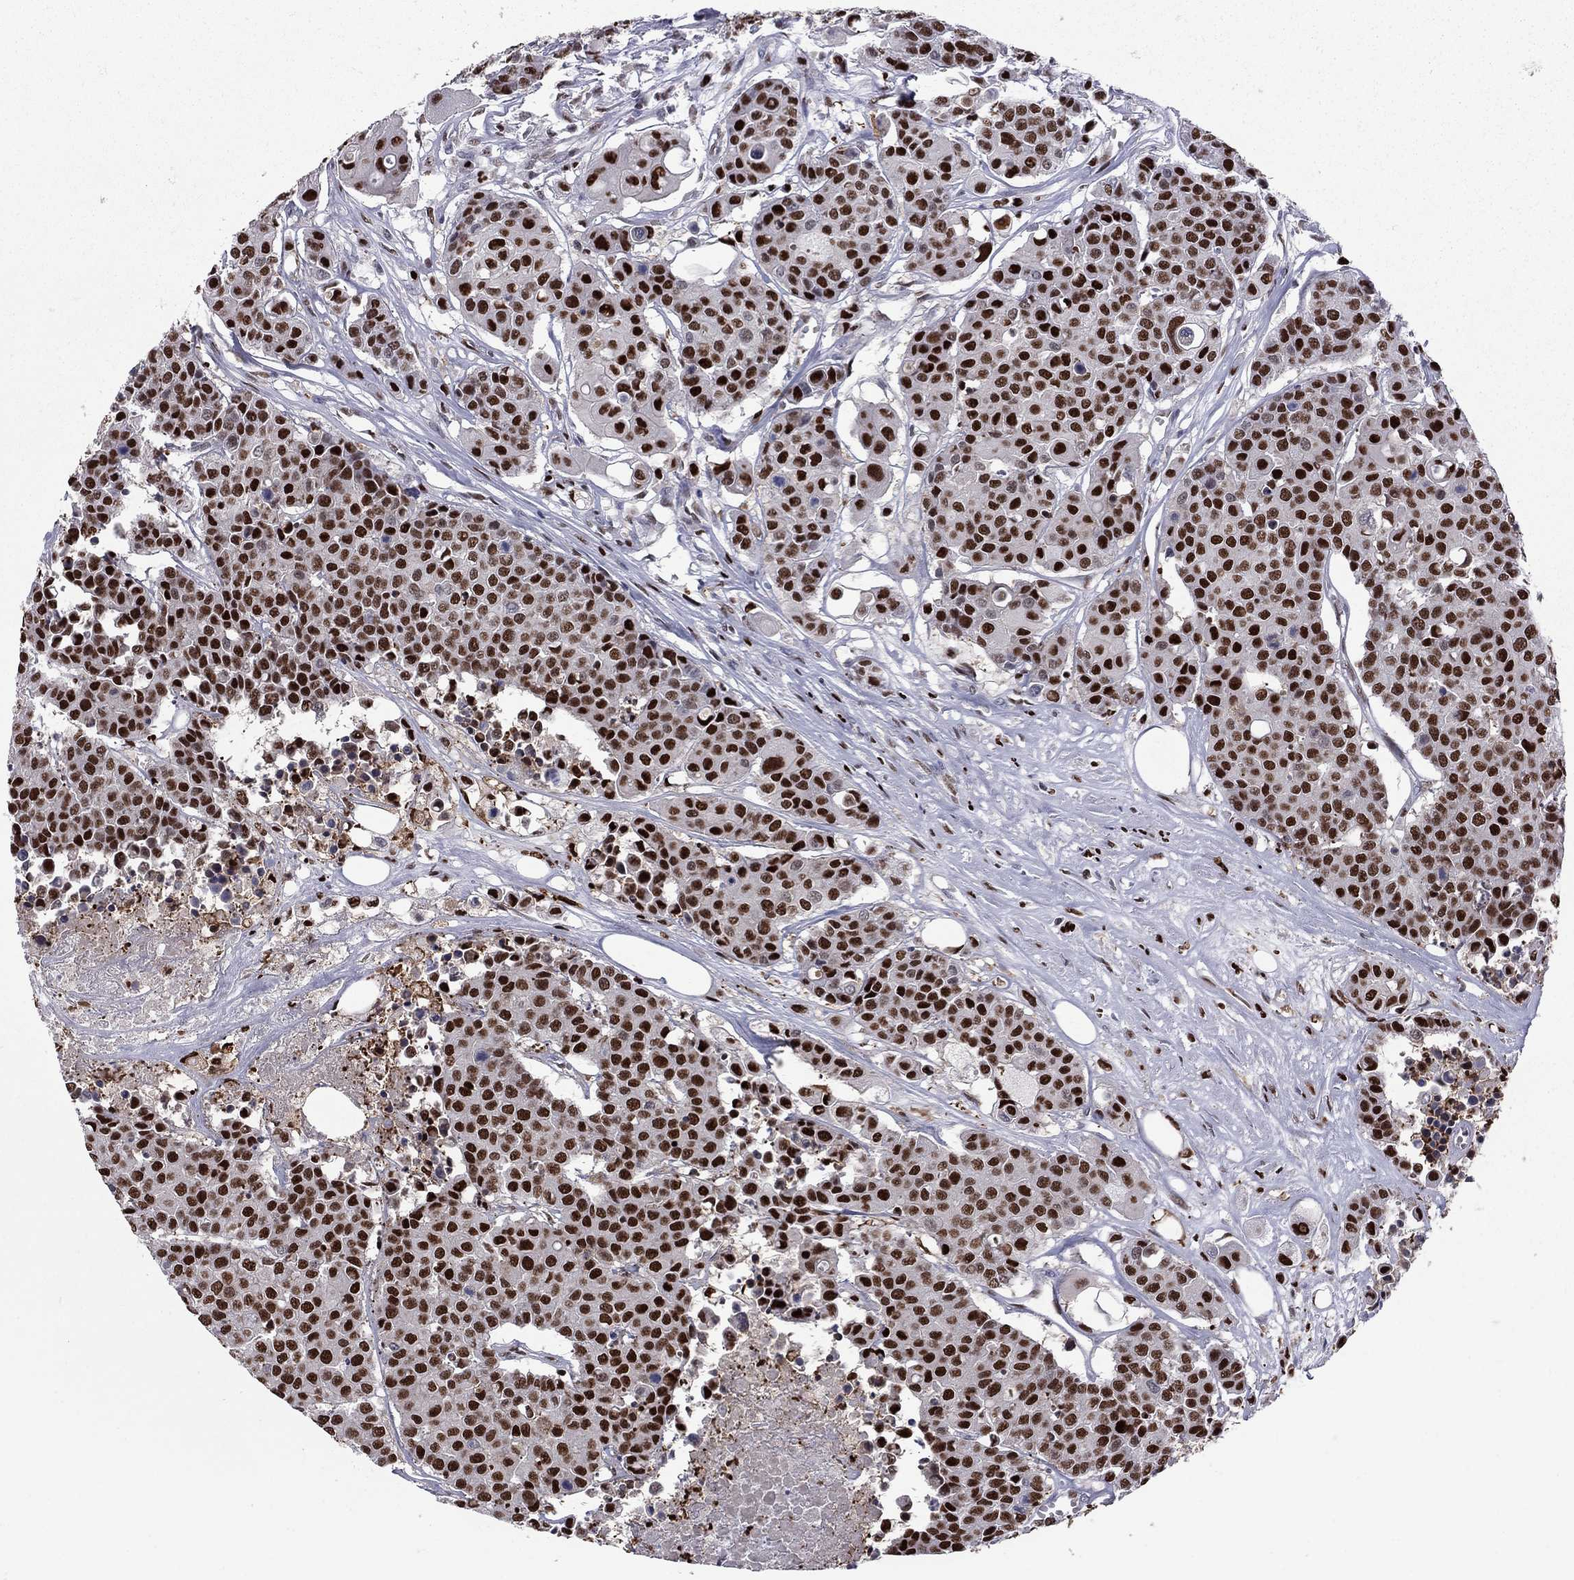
{"staining": {"intensity": "strong", "quantity": ">75%", "location": "nuclear"}, "tissue": "carcinoid", "cell_type": "Tumor cells", "image_type": "cancer", "snomed": [{"axis": "morphology", "description": "Carcinoid, malignant, NOS"}, {"axis": "topography", "description": "Colon"}], "caption": "Tumor cells show strong nuclear positivity in approximately >75% of cells in carcinoid.", "gene": "PCGF3", "patient": {"sex": "male", "age": 81}}